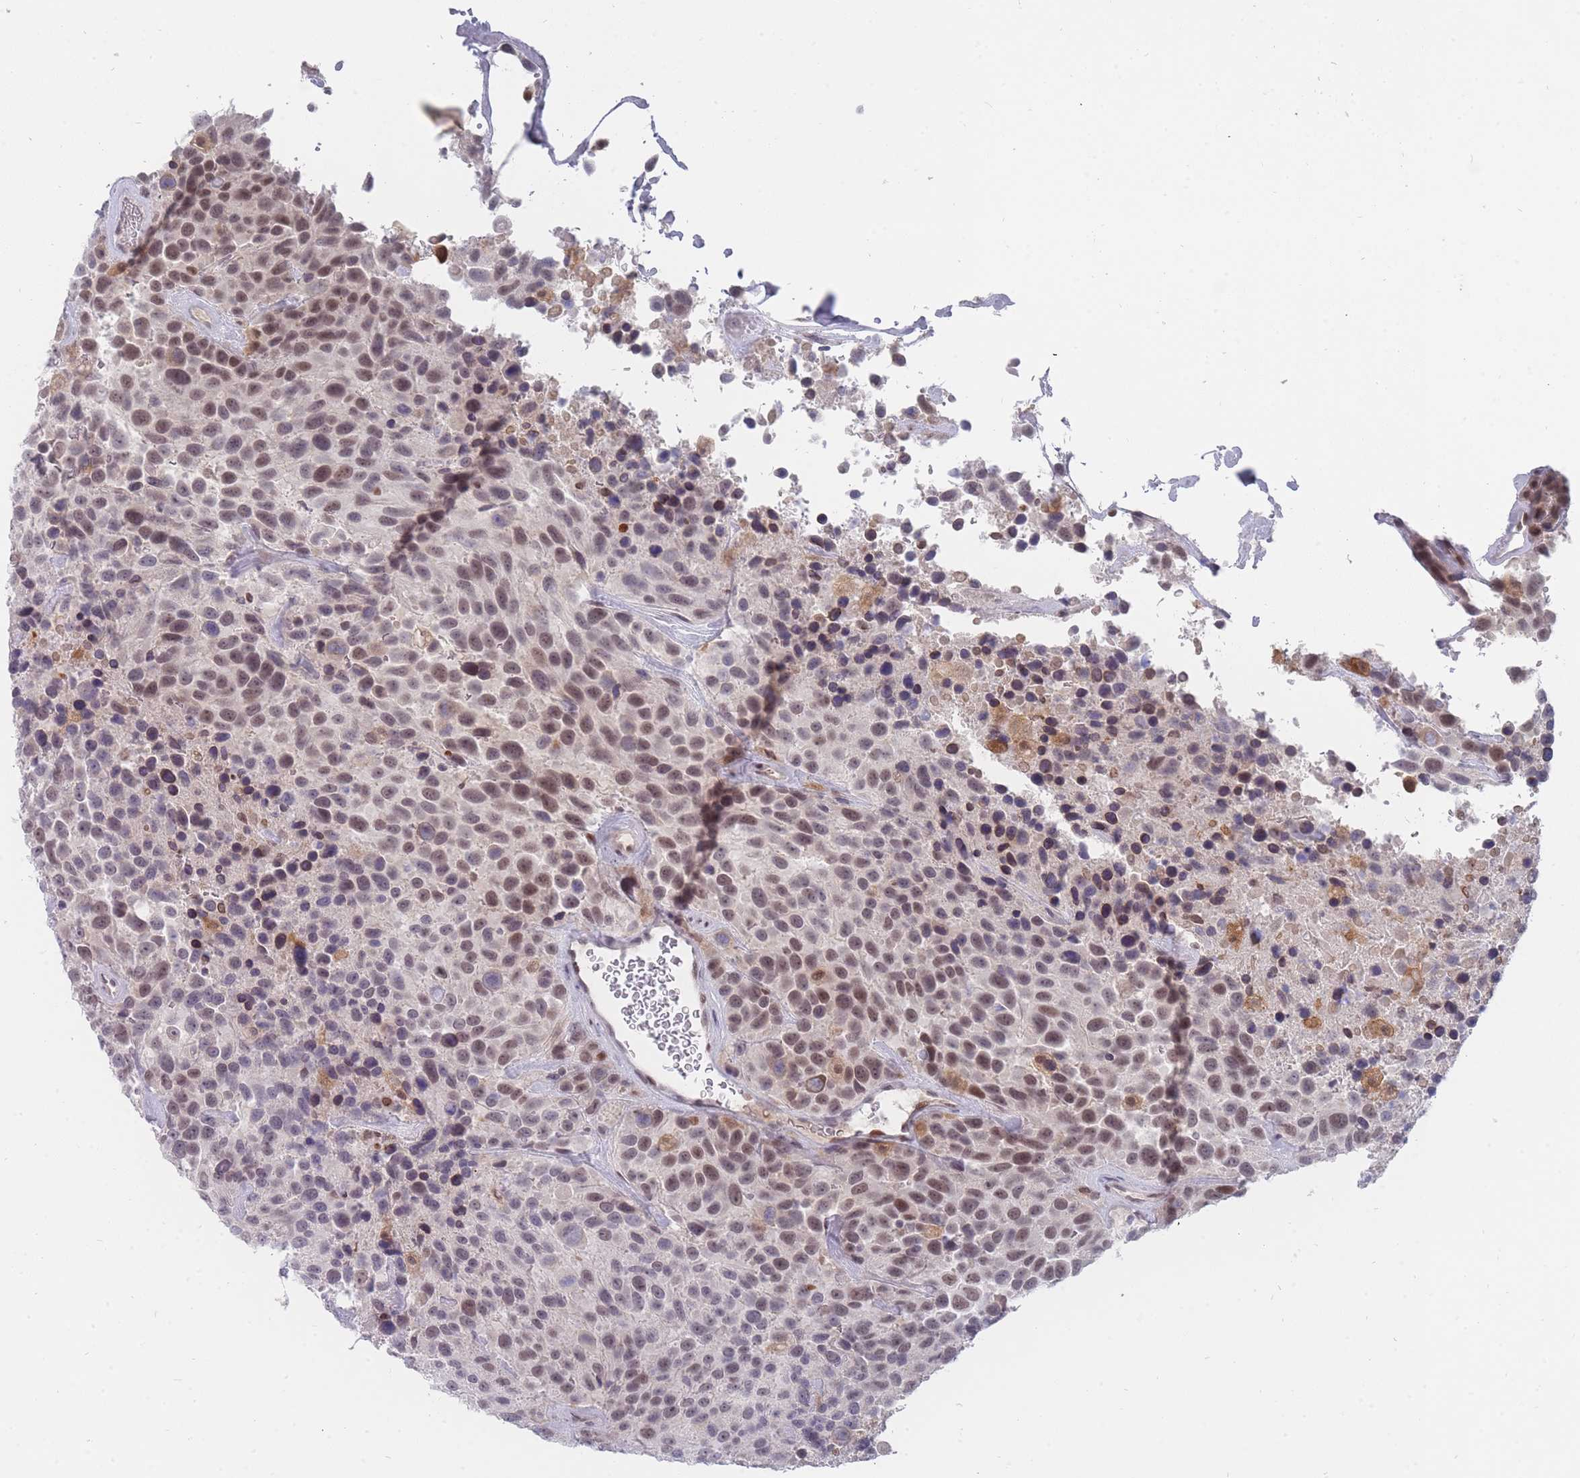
{"staining": {"intensity": "weak", "quantity": "25%-75%", "location": "nuclear"}, "tissue": "urothelial cancer", "cell_type": "Tumor cells", "image_type": "cancer", "snomed": [{"axis": "morphology", "description": "Urothelial carcinoma, High grade"}, {"axis": "topography", "description": "Urinary bladder"}], "caption": "Immunohistochemistry histopathology image of neoplastic tissue: human urothelial cancer stained using immunohistochemistry displays low levels of weak protein expression localized specifically in the nuclear of tumor cells, appearing as a nuclear brown color.", "gene": "GINS1", "patient": {"sex": "female", "age": 70}}